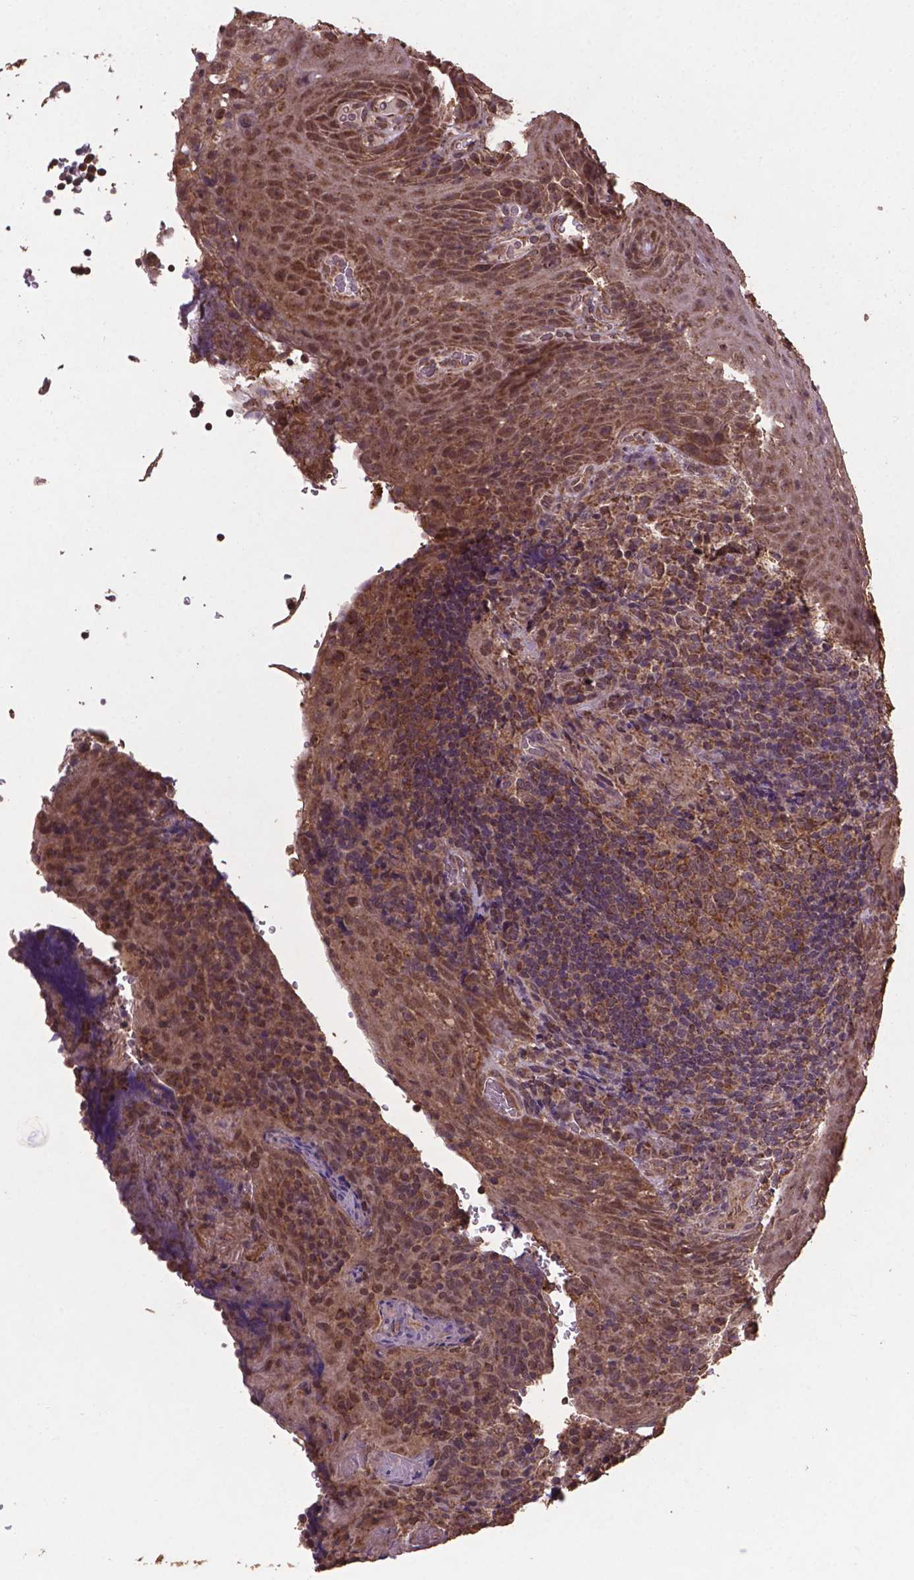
{"staining": {"intensity": "moderate", "quantity": ">75%", "location": "cytoplasmic/membranous,nuclear"}, "tissue": "tonsil", "cell_type": "Germinal center cells", "image_type": "normal", "snomed": [{"axis": "morphology", "description": "Normal tissue, NOS"}, {"axis": "topography", "description": "Tonsil"}], "caption": "The micrograph exhibits a brown stain indicating the presence of a protein in the cytoplasmic/membranous,nuclear of germinal center cells in tonsil. The staining was performed using DAB (3,3'-diaminobenzidine), with brown indicating positive protein expression. Nuclei are stained blue with hematoxylin.", "gene": "DCAF1", "patient": {"sex": "male", "age": 17}}